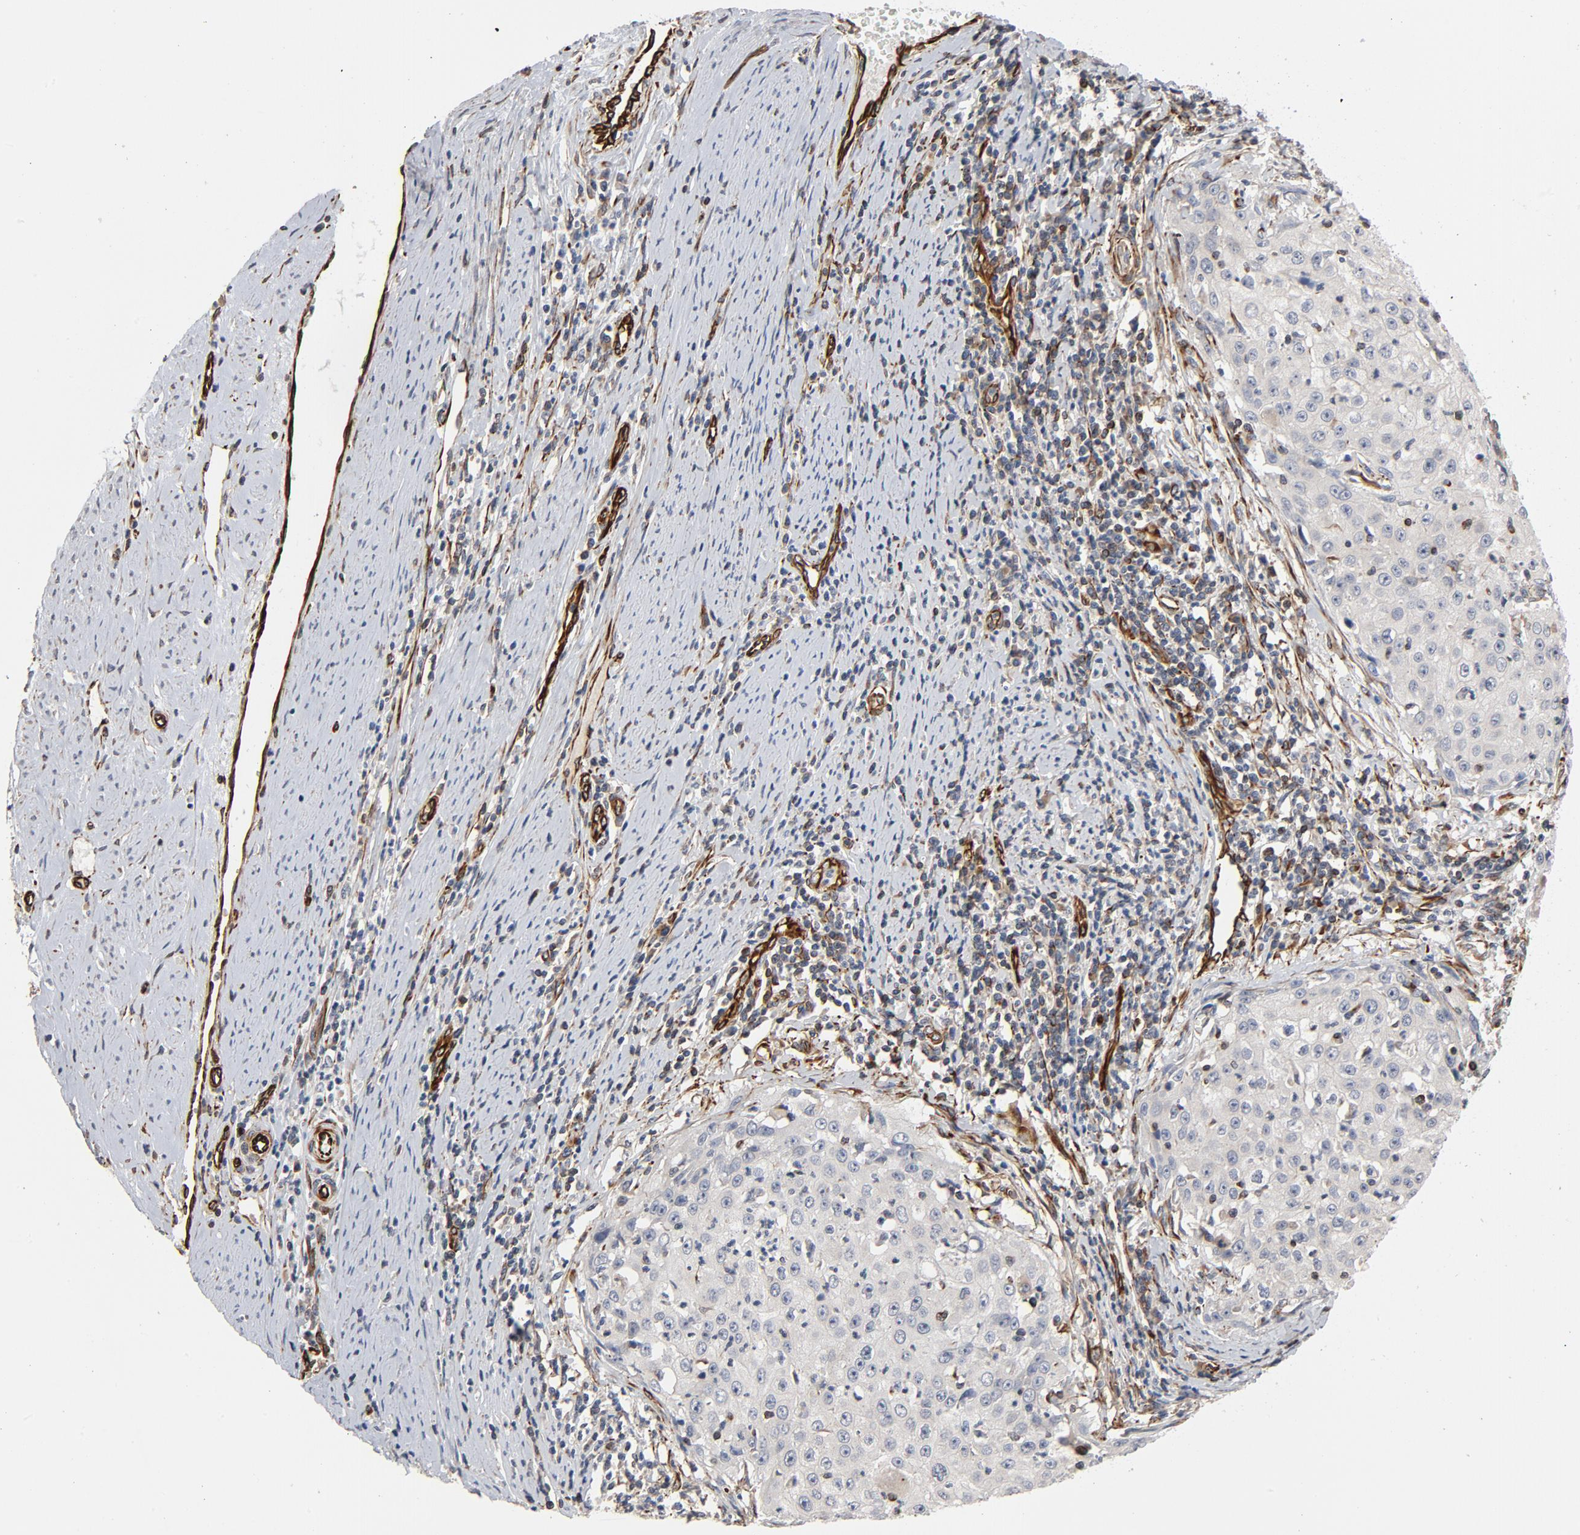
{"staining": {"intensity": "negative", "quantity": "none", "location": "none"}, "tissue": "cervical cancer", "cell_type": "Tumor cells", "image_type": "cancer", "snomed": [{"axis": "morphology", "description": "Squamous cell carcinoma, NOS"}, {"axis": "topography", "description": "Cervix"}], "caption": "Tumor cells are negative for brown protein staining in cervical cancer.", "gene": "FAM118A", "patient": {"sex": "female", "age": 27}}